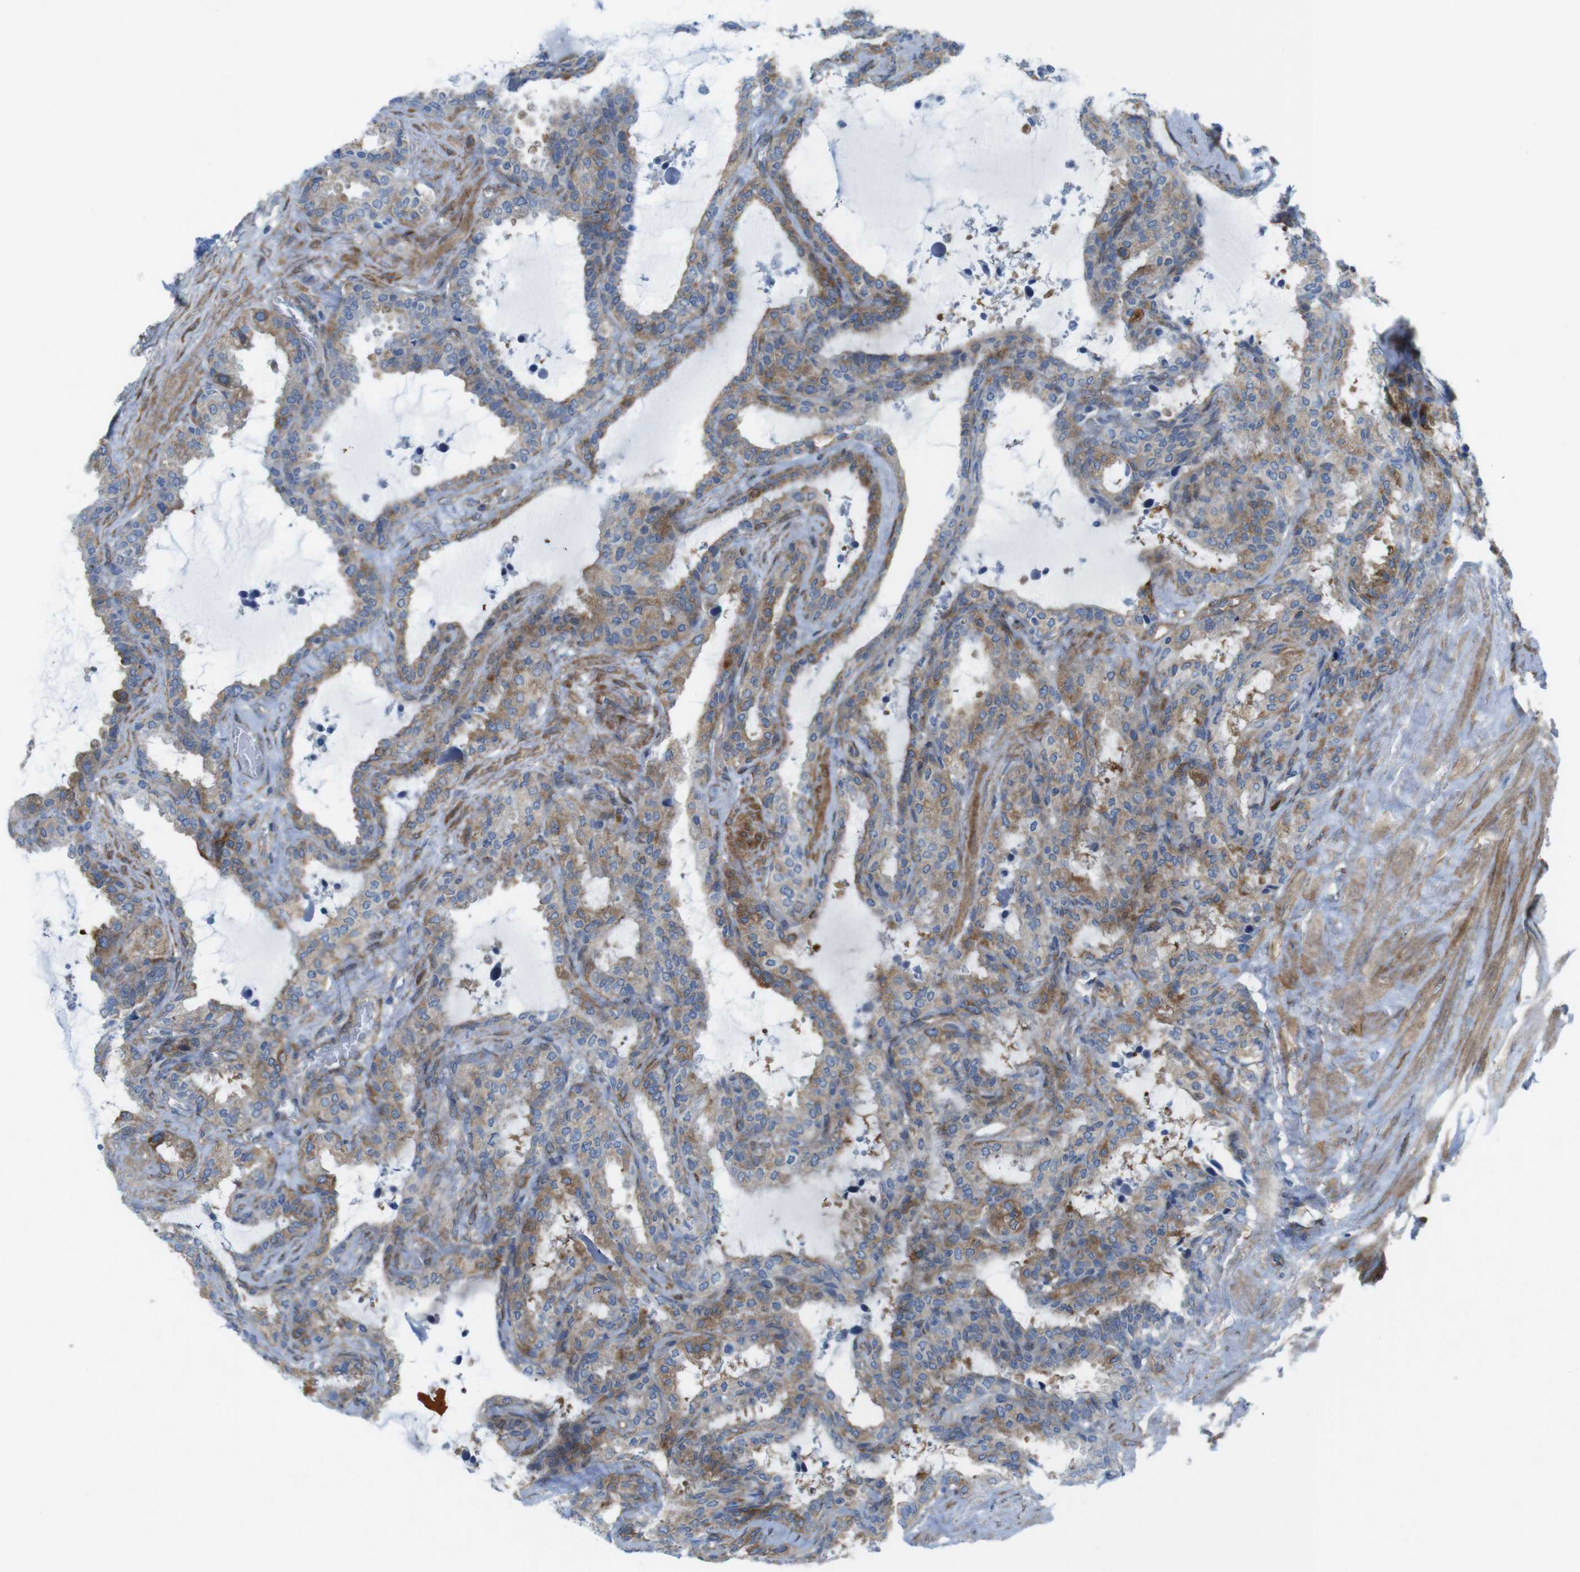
{"staining": {"intensity": "moderate", "quantity": ">75%", "location": "cytoplasmic/membranous"}, "tissue": "seminal vesicle", "cell_type": "Glandular cells", "image_type": "normal", "snomed": [{"axis": "morphology", "description": "Normal tissue, NOS"}, {"axis": "topography", "description": "Seminal veicle"}], "caption": "Protein expression analysis of benign seminal vesicle displays moderate cytoplasmic/membranous expression in approximately >75% of glandular cells.", "gene": "DIAPH2", "patient": {"sex": "male", "age": 46}}